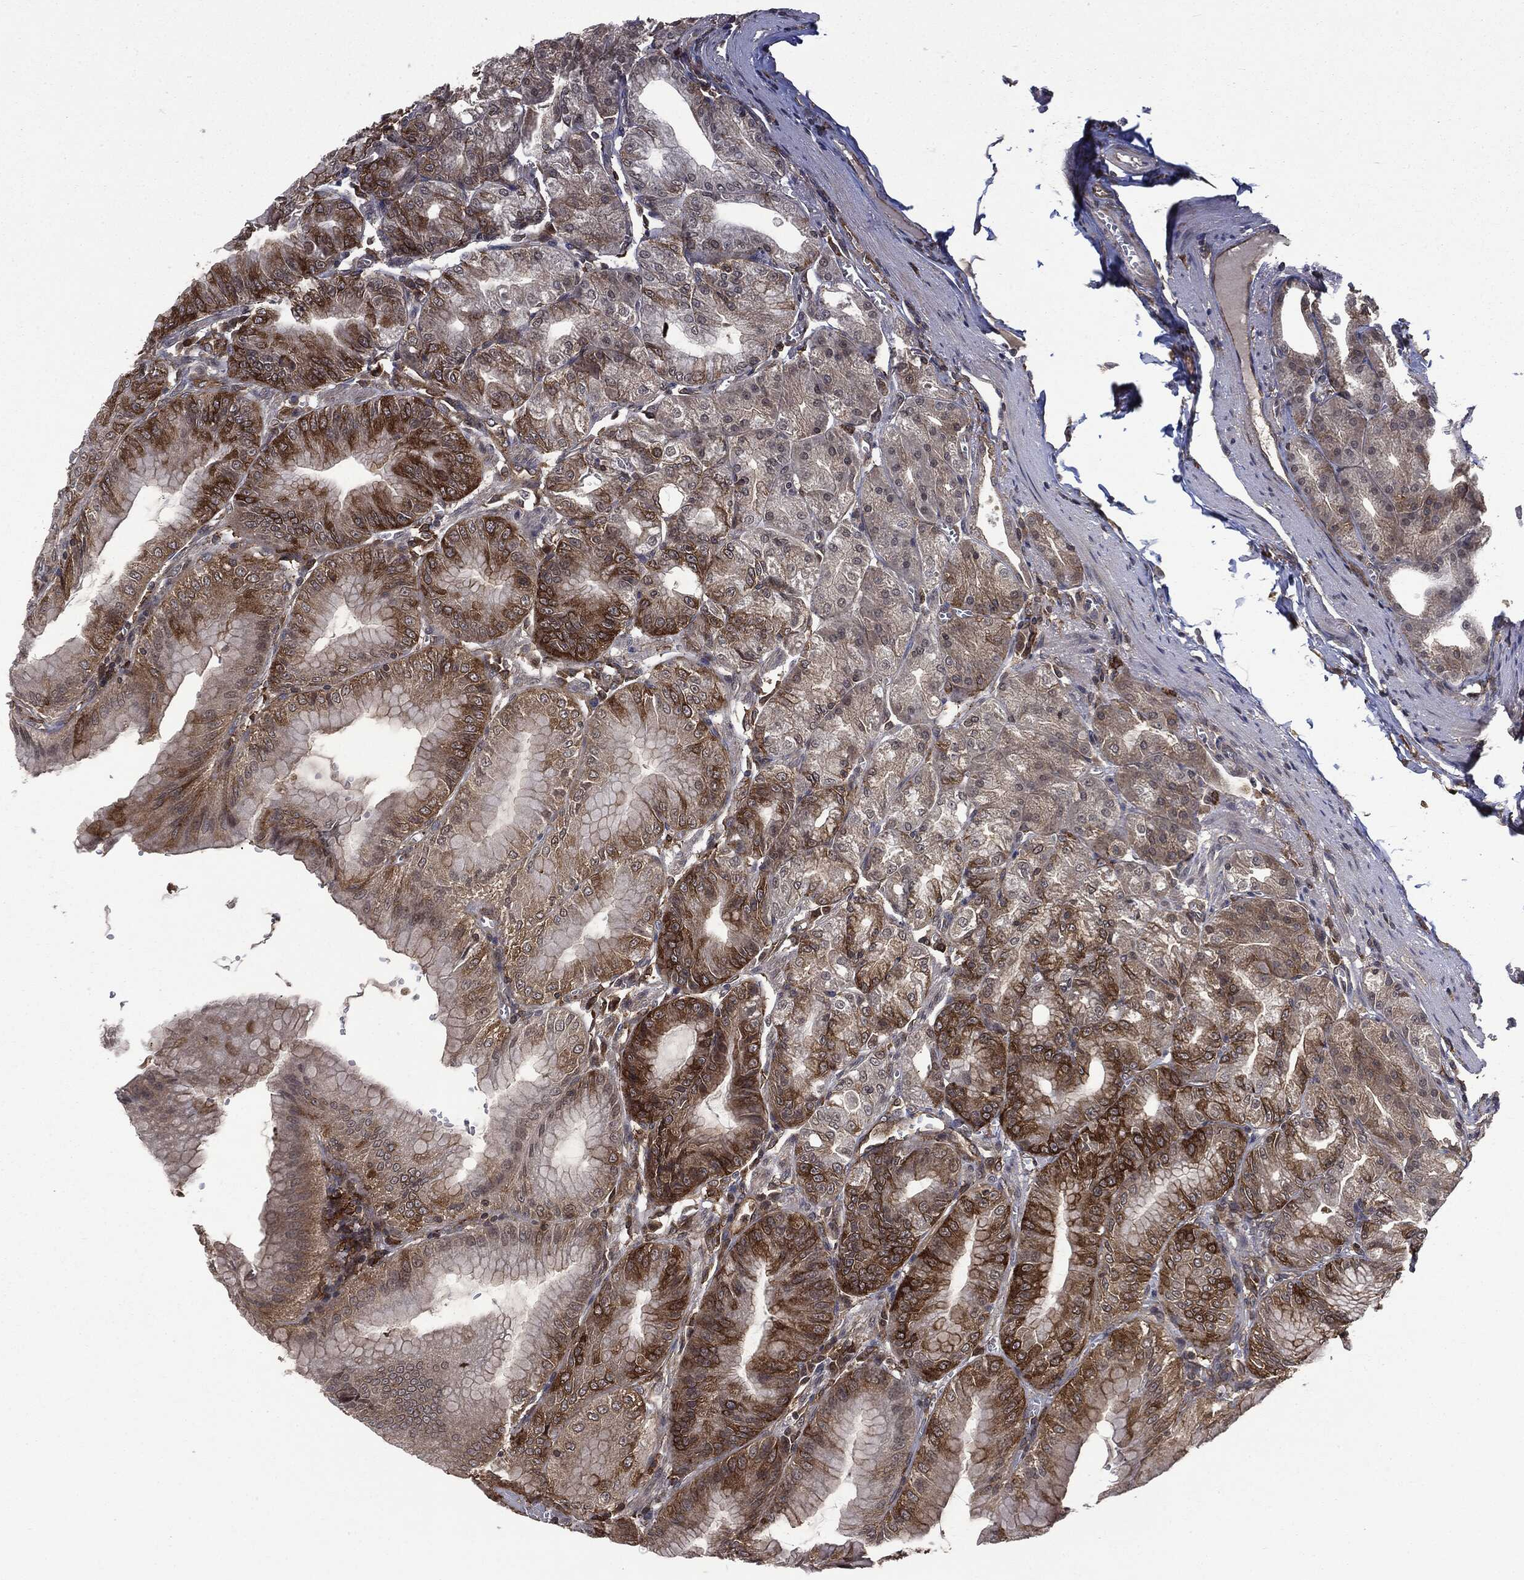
{"staining": {"intensity": "strong", "quantity": "25%-75%", "location": "cytoplasmic/membranous"}, "tissue": "stomach", "cell_type": "Glandular cells", "image_type": "normal", "snomed": [{"axis": "morphology", "description": "Normal tissue, NOS"}, {"axis": "topography", "description": "Stomach"}], "caption": "Brown immunohistochemical staining in benign human stomach displays strong cytoplasmic/membranous staining in approximately 25%-75% of glandular cells.", "gene": "SNX5", "patient": {"sex": "male", "age": 71}}